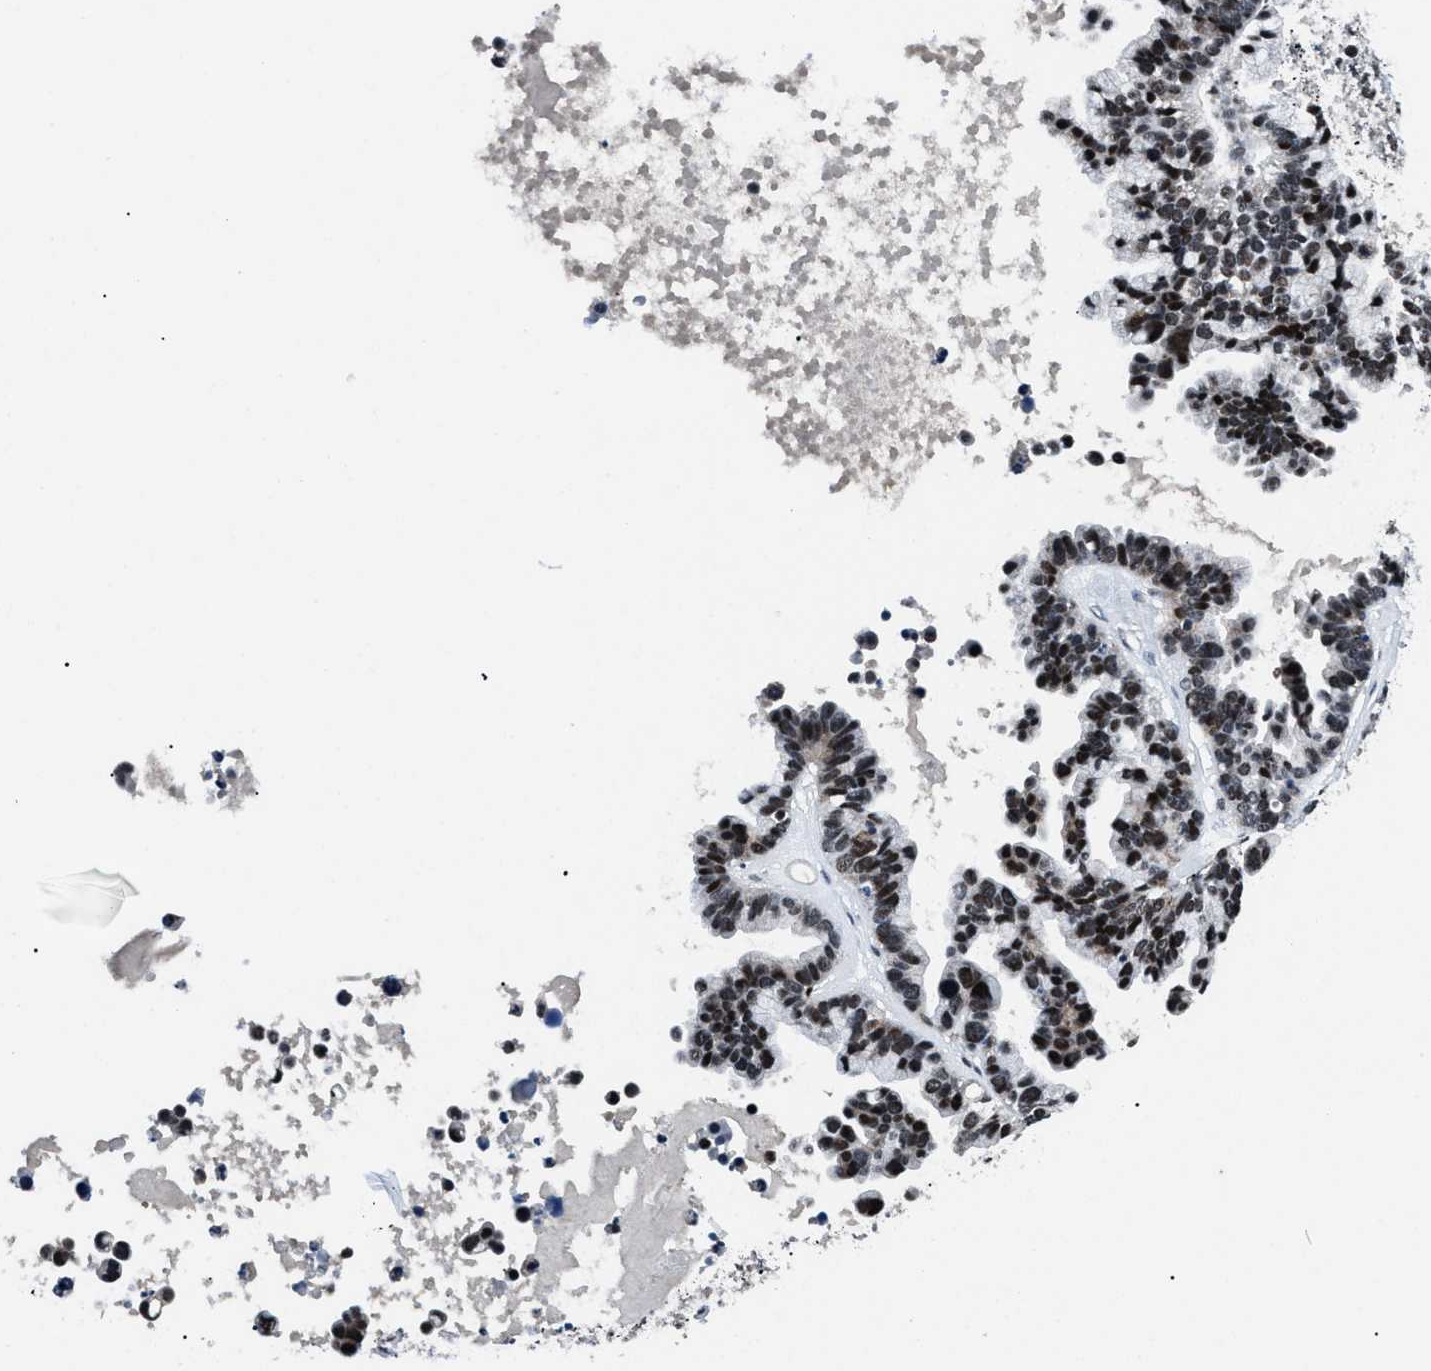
{"staining": {"intensity": "strong", "quantity": ">75%", "location": "nuclear"}, "tissue": "ovarian cancer", "cell_type": "Tumor cells", "image_type": "cancer", "snomed": [{"axis": "morphology", "description": "Cystadenocarcinoma, serous, NOS"}, {"axis": "topography", "description": "Ovary"}], "caption": "Protein staining exhibits strong nuclear expression in about >75% of tumor cells in ovarian cancer (serous cystadenocarcinoma).", "gene": "SMARCB1", "patient": {"sex": "female", "age": 56}}